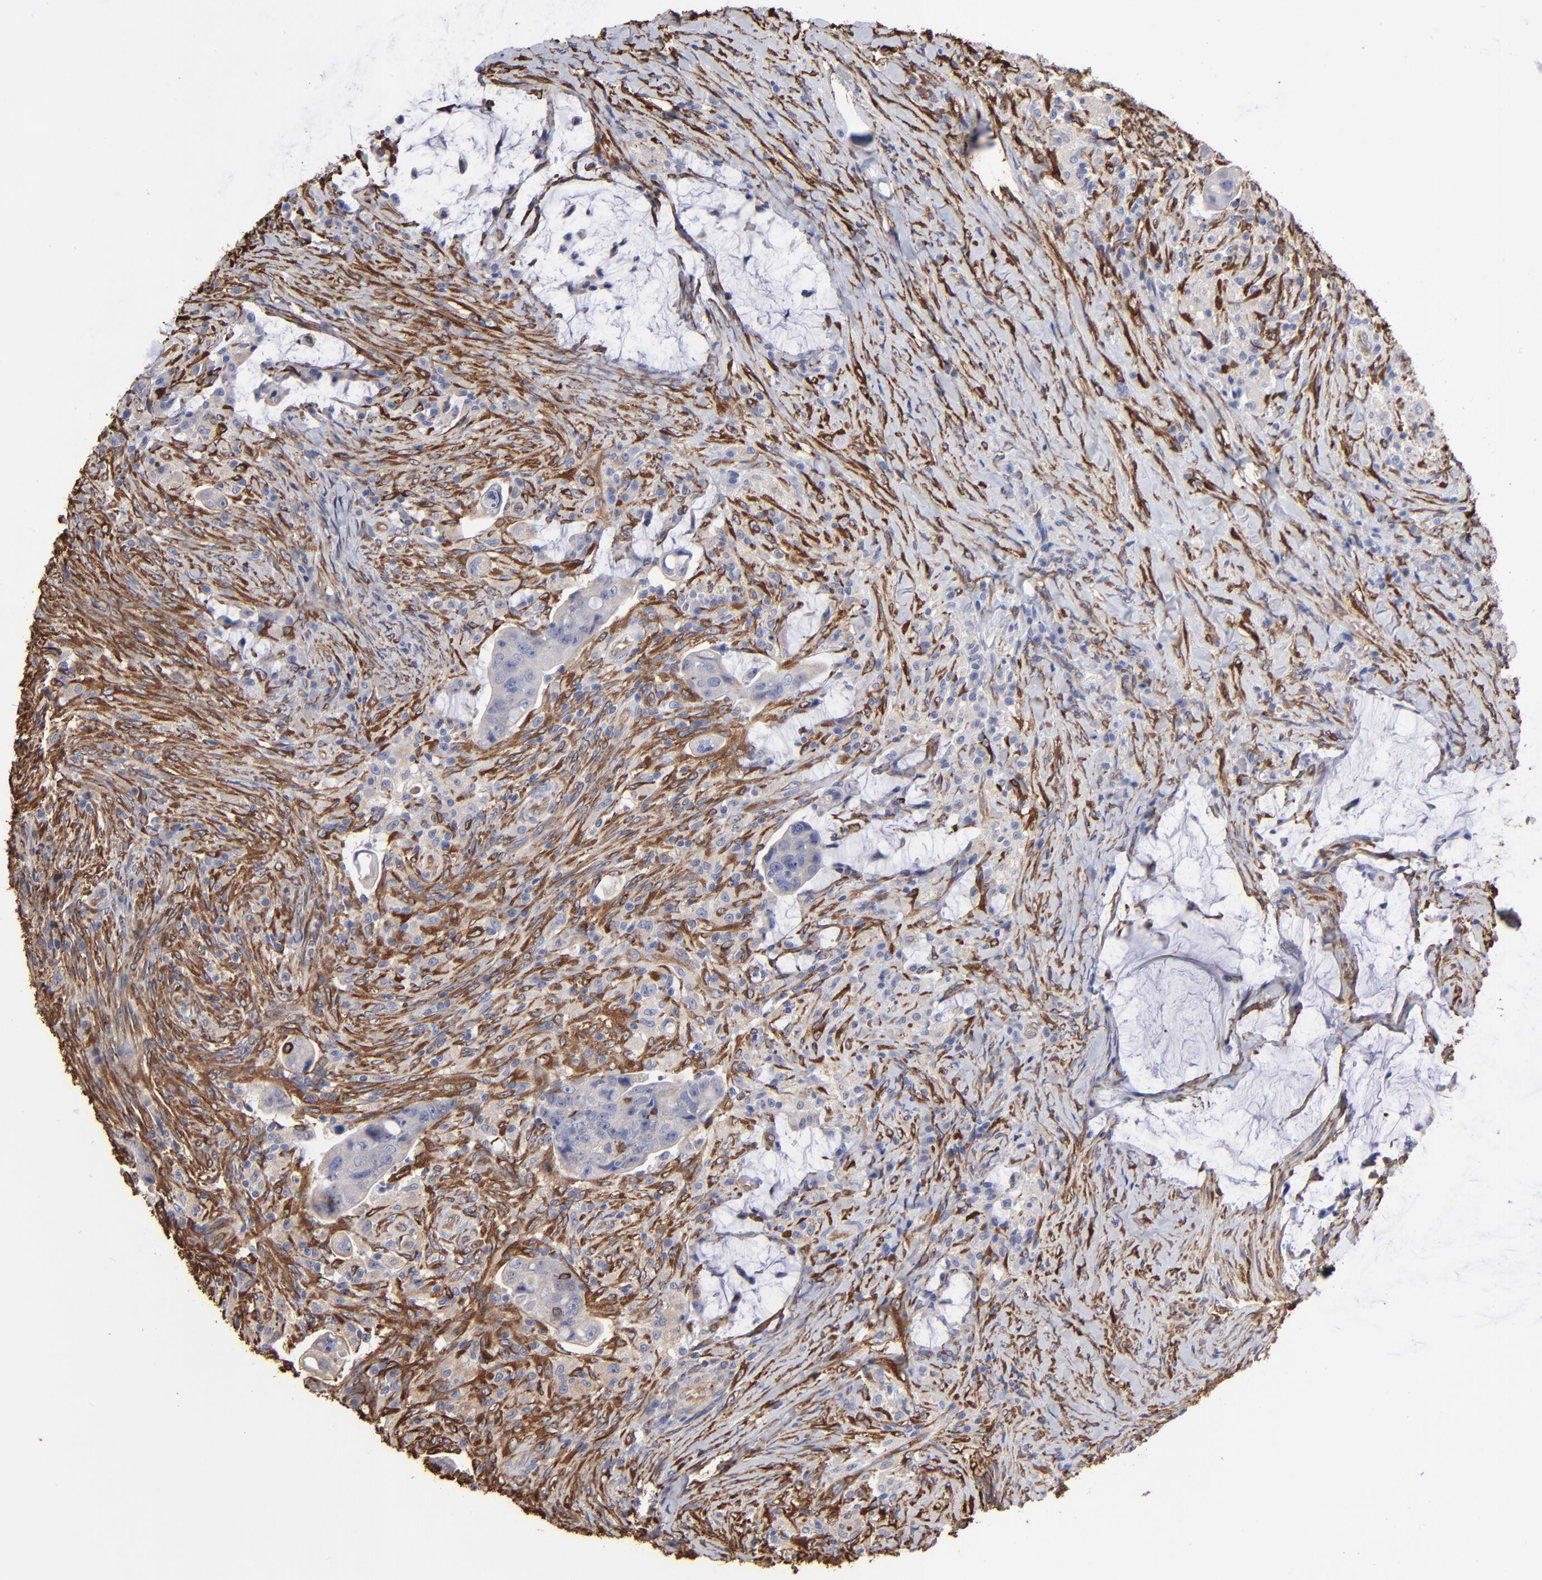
{"staining": {"intensity": "negative", "quantity": "none", "location": "none"}, "tissue": "colorectal cancer", "cell_type": "Tumor cells", "image_type": "cancer", "snomed": [{"axis": "morphology", "description": "Adenocarcinoma, NOS"}, {"axis": "topography", "description": "Rectum"}], "caption": "Colorectal adenocarcinoma was stained to show a protein in brown. There is no significant staining in tumor cells.", "gene": "CILP", "patient": {"sex": "female", "age": 71}}